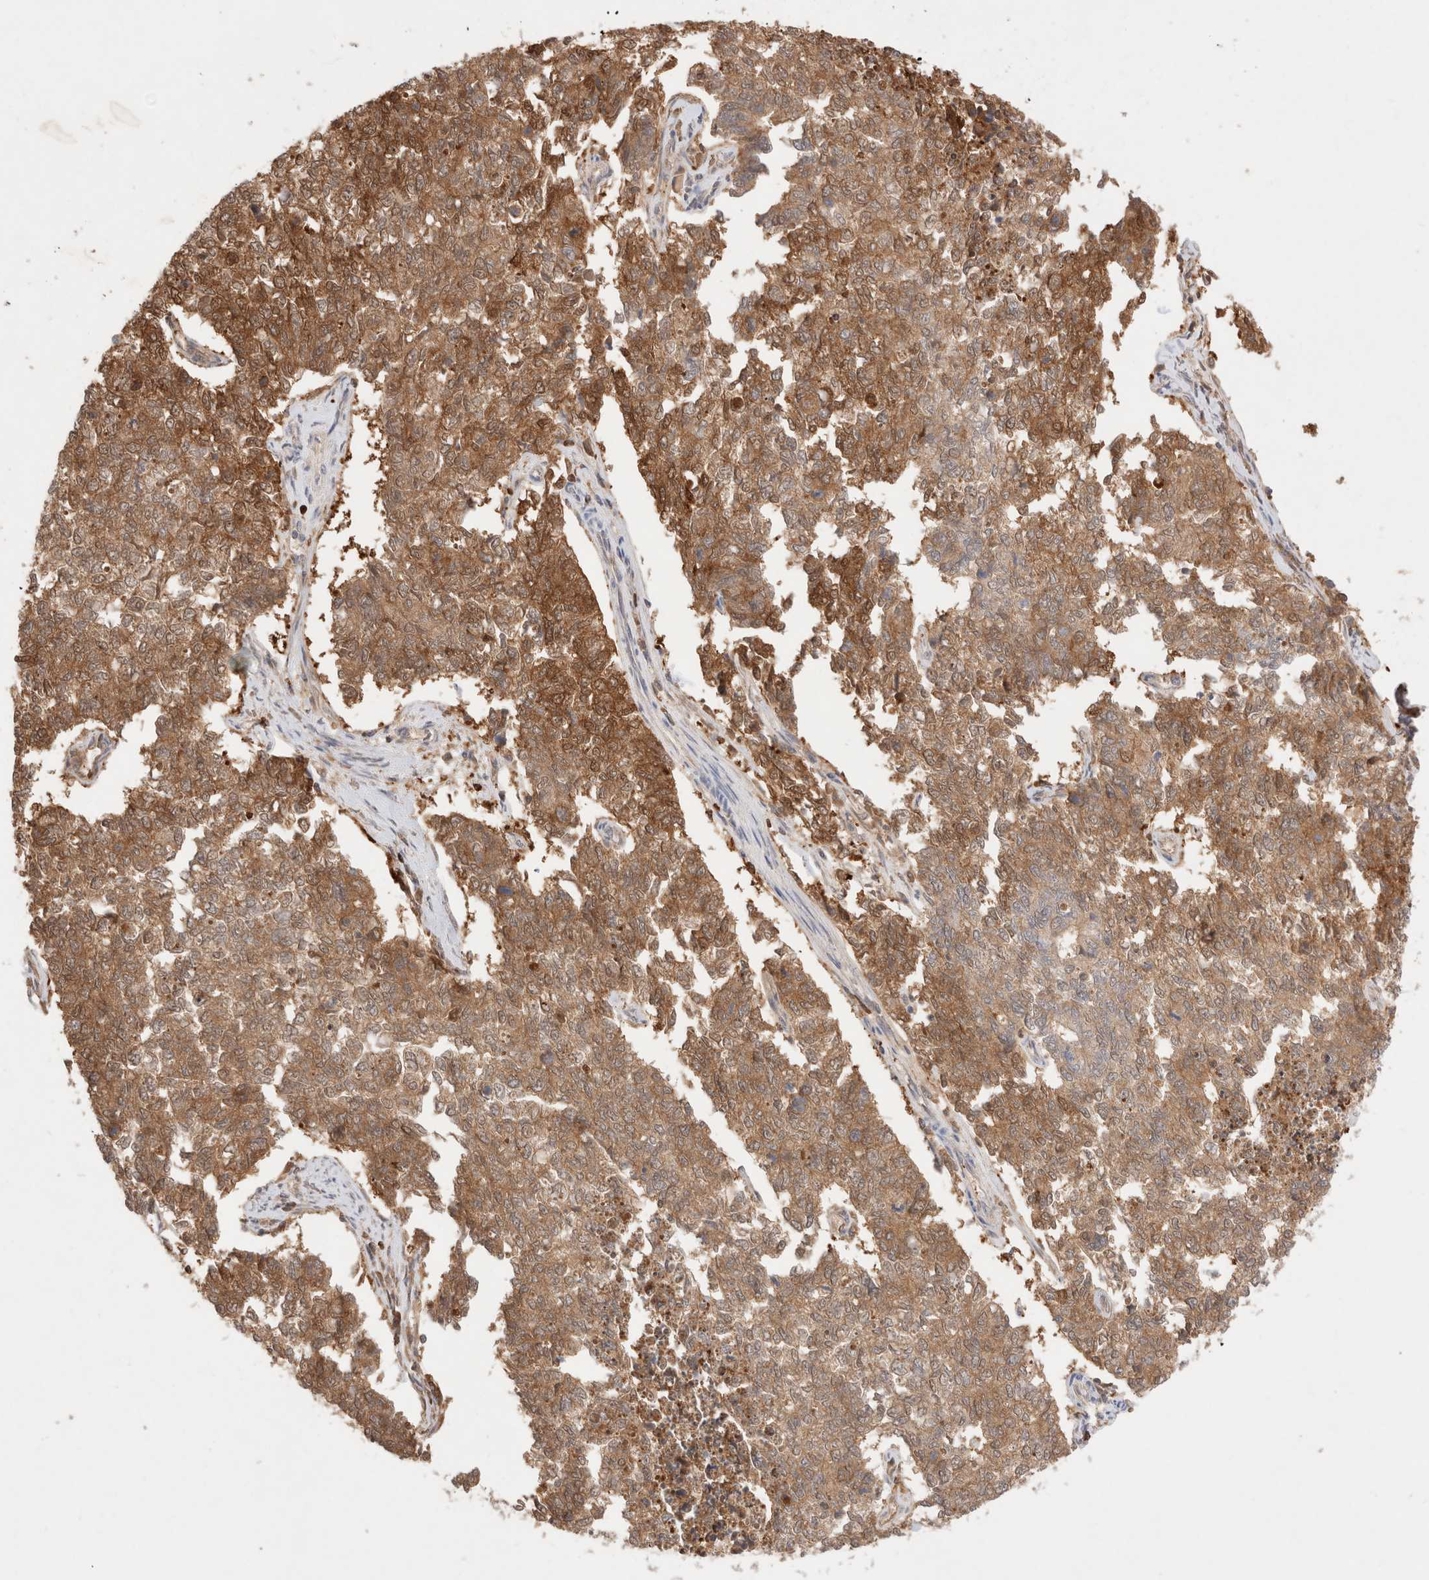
{"staining": {"intensity": "moderate", "quantity": ">75%", "location": "cytoplasmic/membranous"}, "tissue": "cervical cancer", "cell_type": "Tumor cells", "image_type": "cancer", "snomed": [{"axis": "morphology", "description": "Squamous cell carcinoma, NOS"}, {"axis": "topography", "description": "Cervix"}], "caption": "A high-resolution image shows immunohistochemistry (IHC) staining of cervical cancer (squamous cell carcinoma), which reveals moderate cytoplasmic/membranous expression in about >75% of tumor cells.", "gene": "STARD10", "patient": {"sex": "female", "age": 63}}